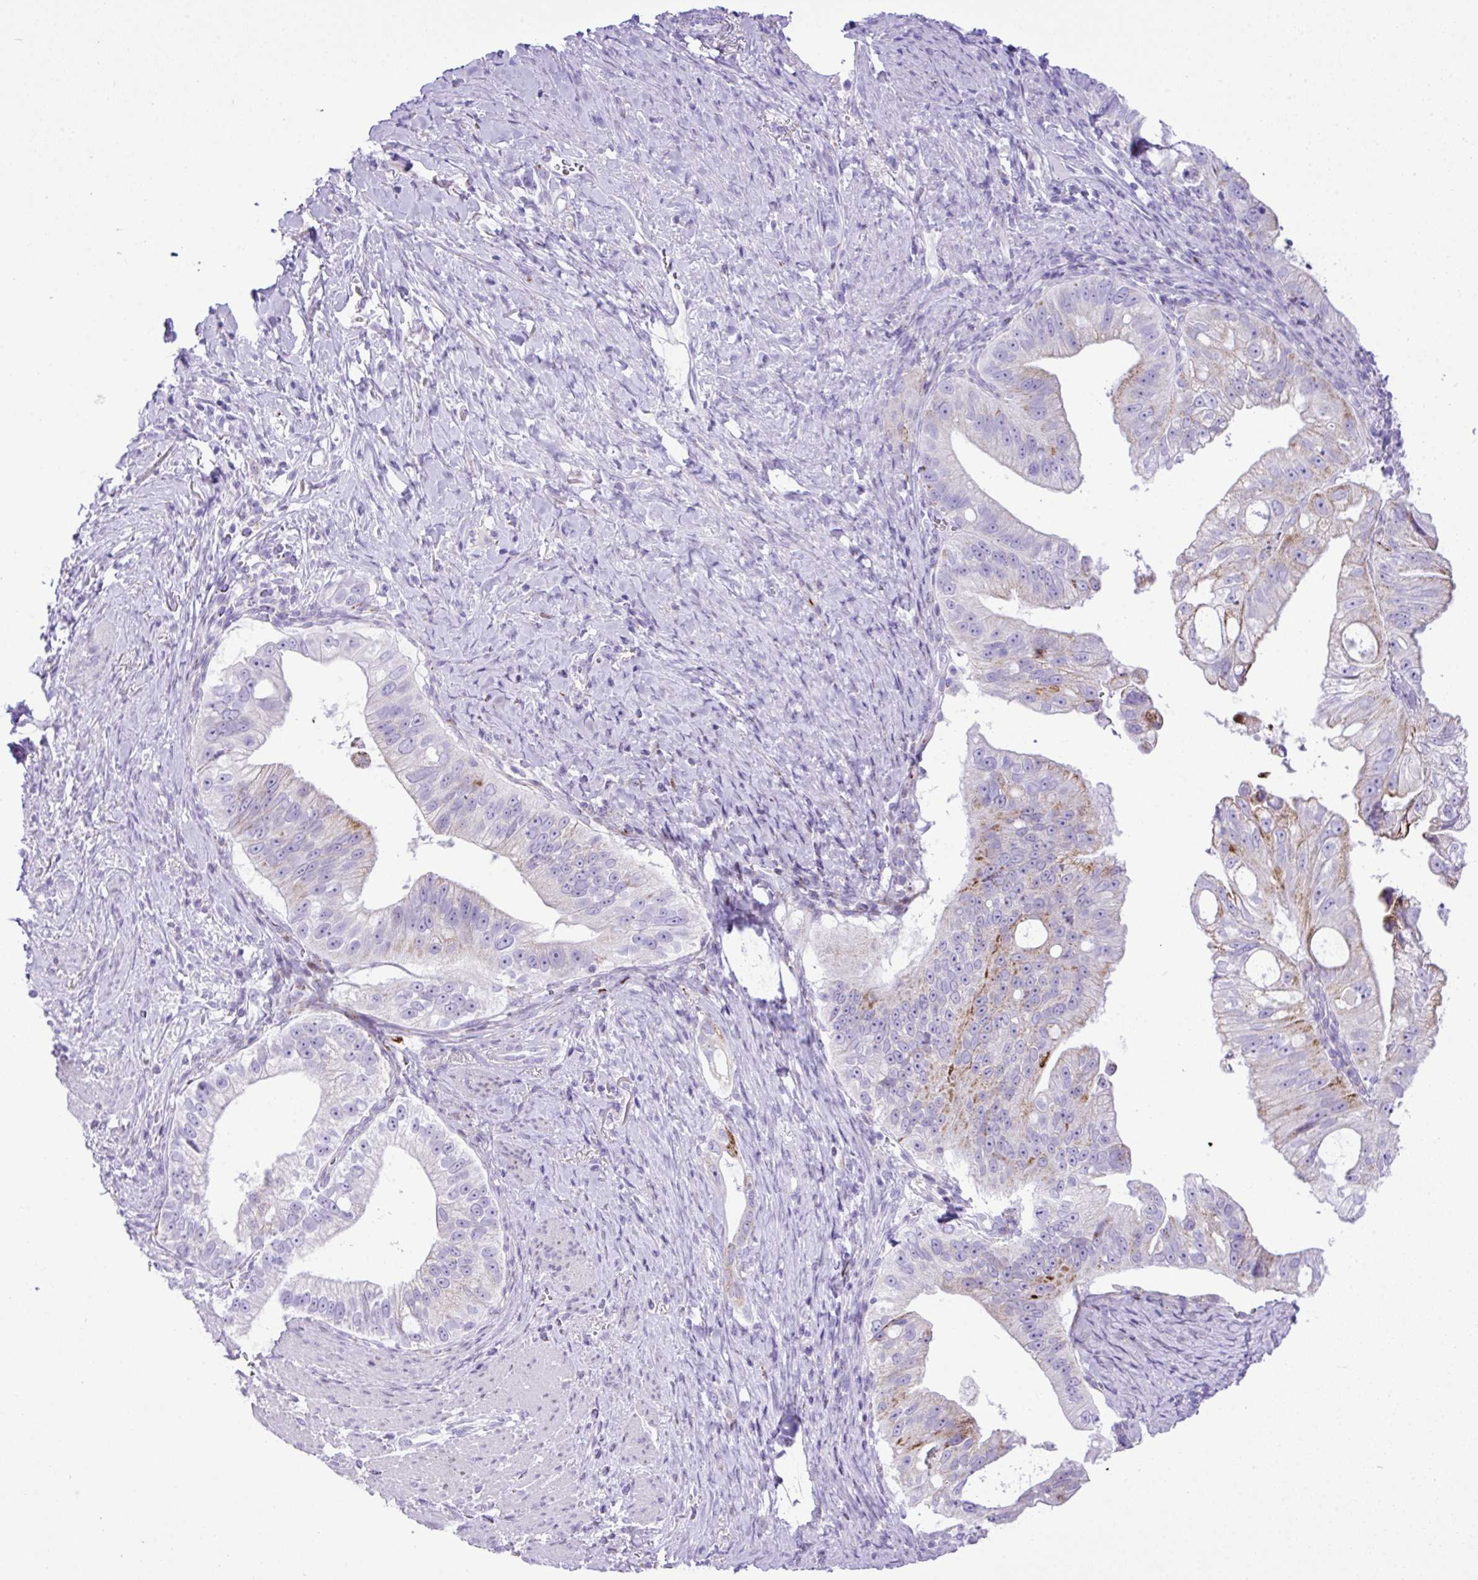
{"staining": {"intensity": "weak", "quantity": "<25%", "location": "cytoplasmic/membranous"}, "tissue": "pancreatic cancer", "cell_type": "Tumor cells", "image_type": "cancer", "snomed": [{"axis": "morphology", "description": "Adenocarcinoma, NOS"}, {"axis": "topography", "description": "Pancreas"}], "caption": "Immunohistochemistry (IHC) of pancreatic cancer (adenocarcinoma) reveals no expression in tumor cells.", "gene": "RCAN2", "patient": {"sex": "male", "age": 70}}